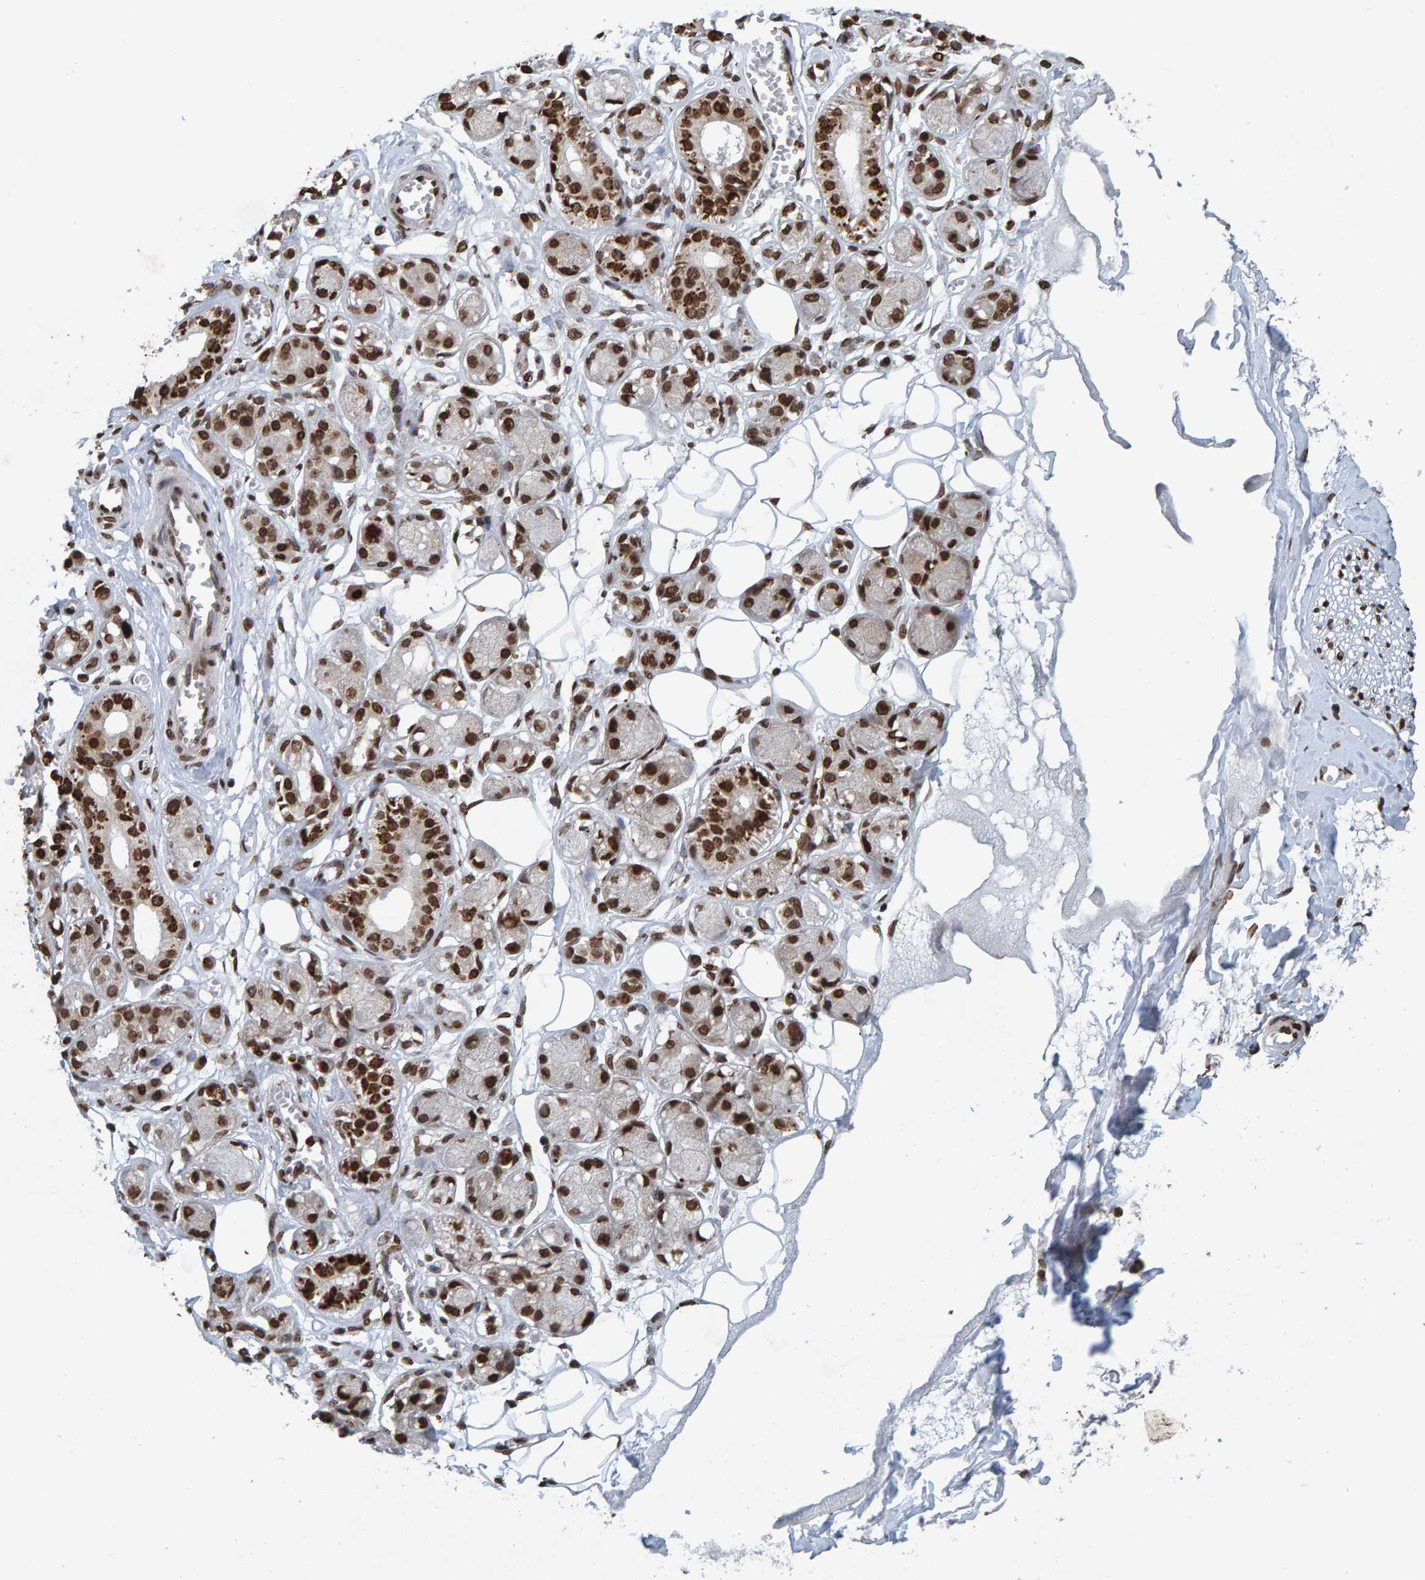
{"staining": {"intensity": "negative", "quantity": "none", "location": "none"}, "tissue": "adipose tissue", "cell_type": "Adipocytes", "image_type": "normal", "snomed": [{"axis": "morphology", "description": "Normal tissue, NOS"}, {"axis": "morphology", "description": "Inflammation, NOS"}, {"axis": "topography", "description": "Salivary gland"}, {"axis": "topography", "description": "Peripheral nerve tissue"}], "caption": "IHC image of unremarkable human adipose tissue stained for a protein (brown), which demonstrates no expression in adipocytes.", "gene": "H2AZ1", "patient": {"sex": "female", "age": 75}}